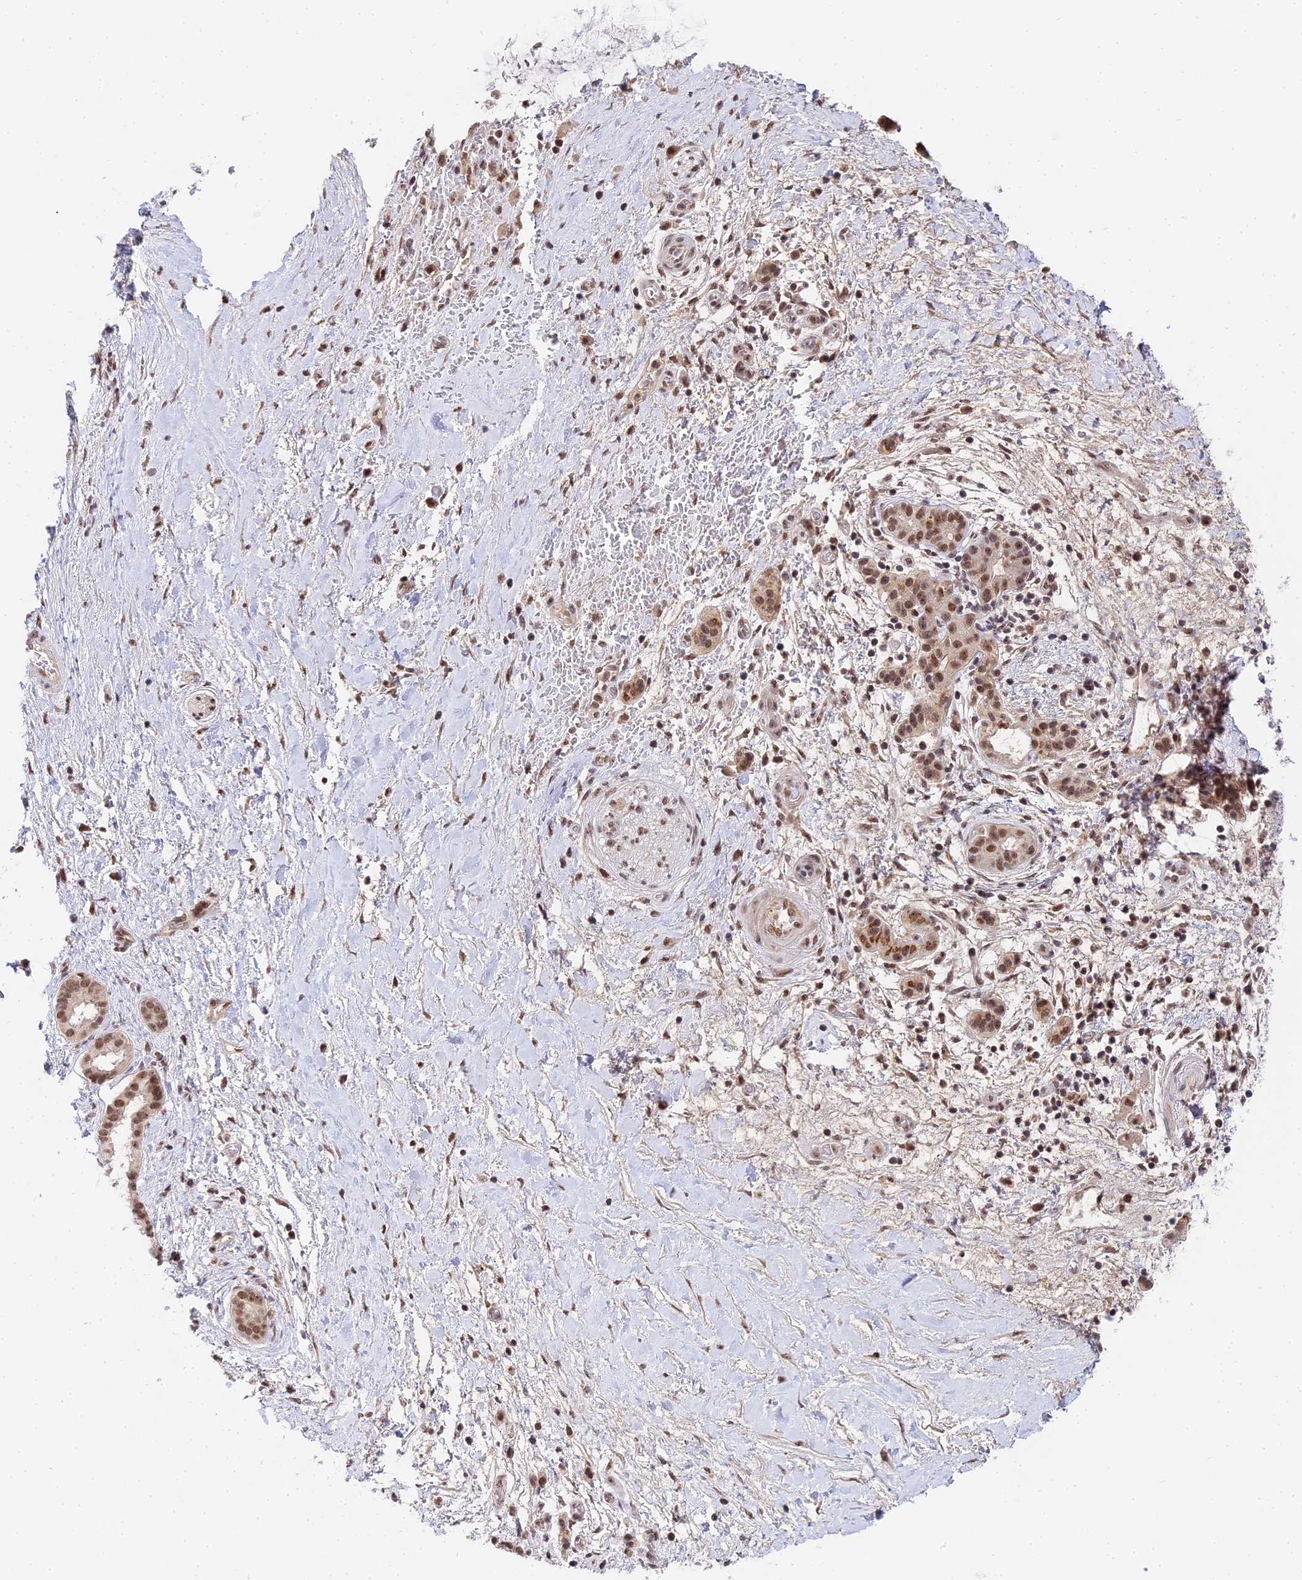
{"staining": {"intensity": "moderate", "quantity": ">75%", "location": "nuclear"}, "tissue": "pancreatic cancer", "cell_type": "Tumor cells", "image_type": "cancer", "snomed": [{"axis": "morphology", "description": "Adenocarcinoma, NOS"}, {"axis": "topography", "description": "Pancreas"}], "caption": "This micrograph displays IHC staining of adenocarcinoma (pancreatic), with medium moderate nuclear staining in approximately >75% of tumor cells.", "gene": "EXOSC3", "patient": {"sex": "male", "age": 68}}